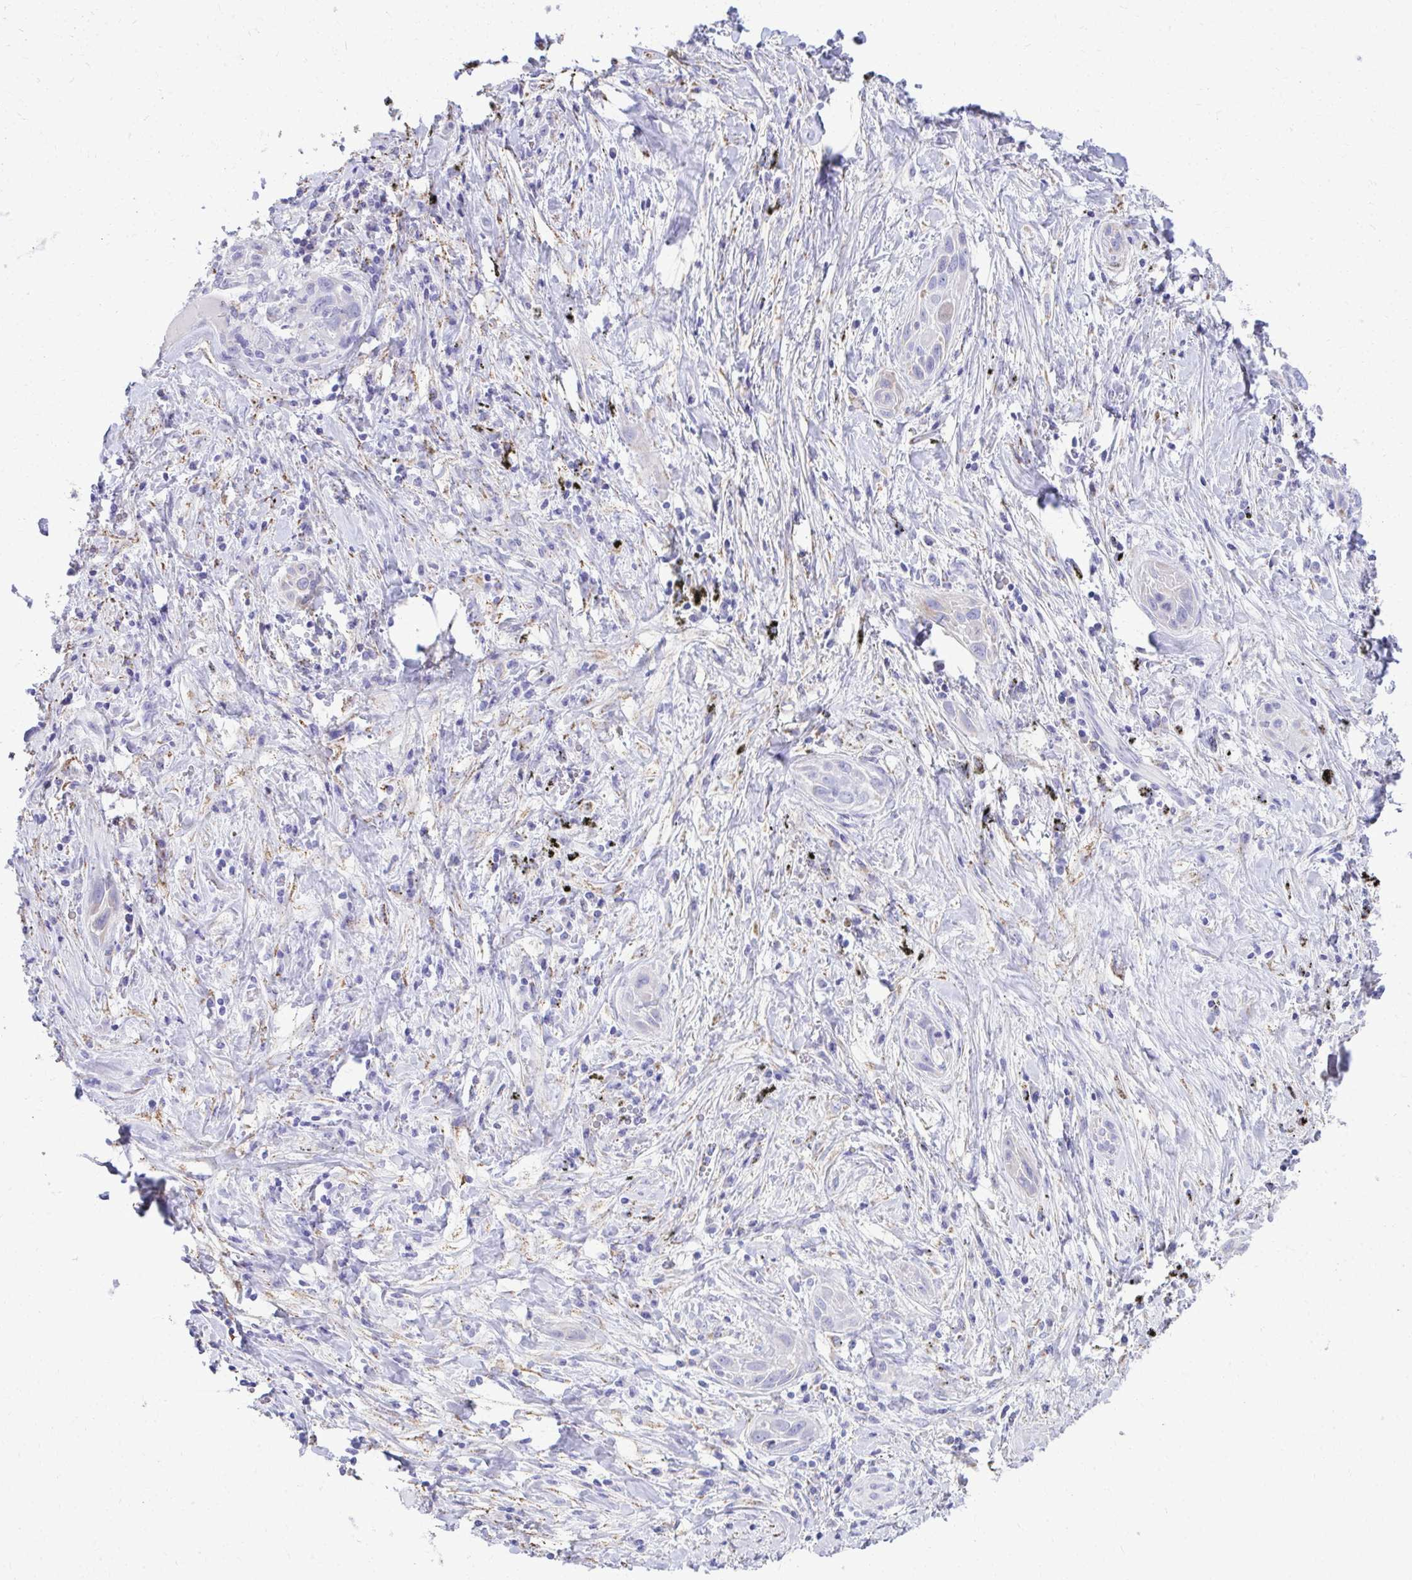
{"staining": {"intensity": "negative", "quantity": "none", "location": "none"}, "tissue": "lung cancer", "cell_type": "Tumor cells", "image_type": "cancer", "snomed": [{"axis": "morphology", "description": "Squamous cell carcinoma, NOS"}, {"axis": "topography", "description": "Lung"}], "caption": "Human lung cancer (squamous cell carcinoma) stained for a protein using IHC reveals no staining in tumor cells.", "gene": "AIG1", "patient": {"sex": "male", "age": 79}}